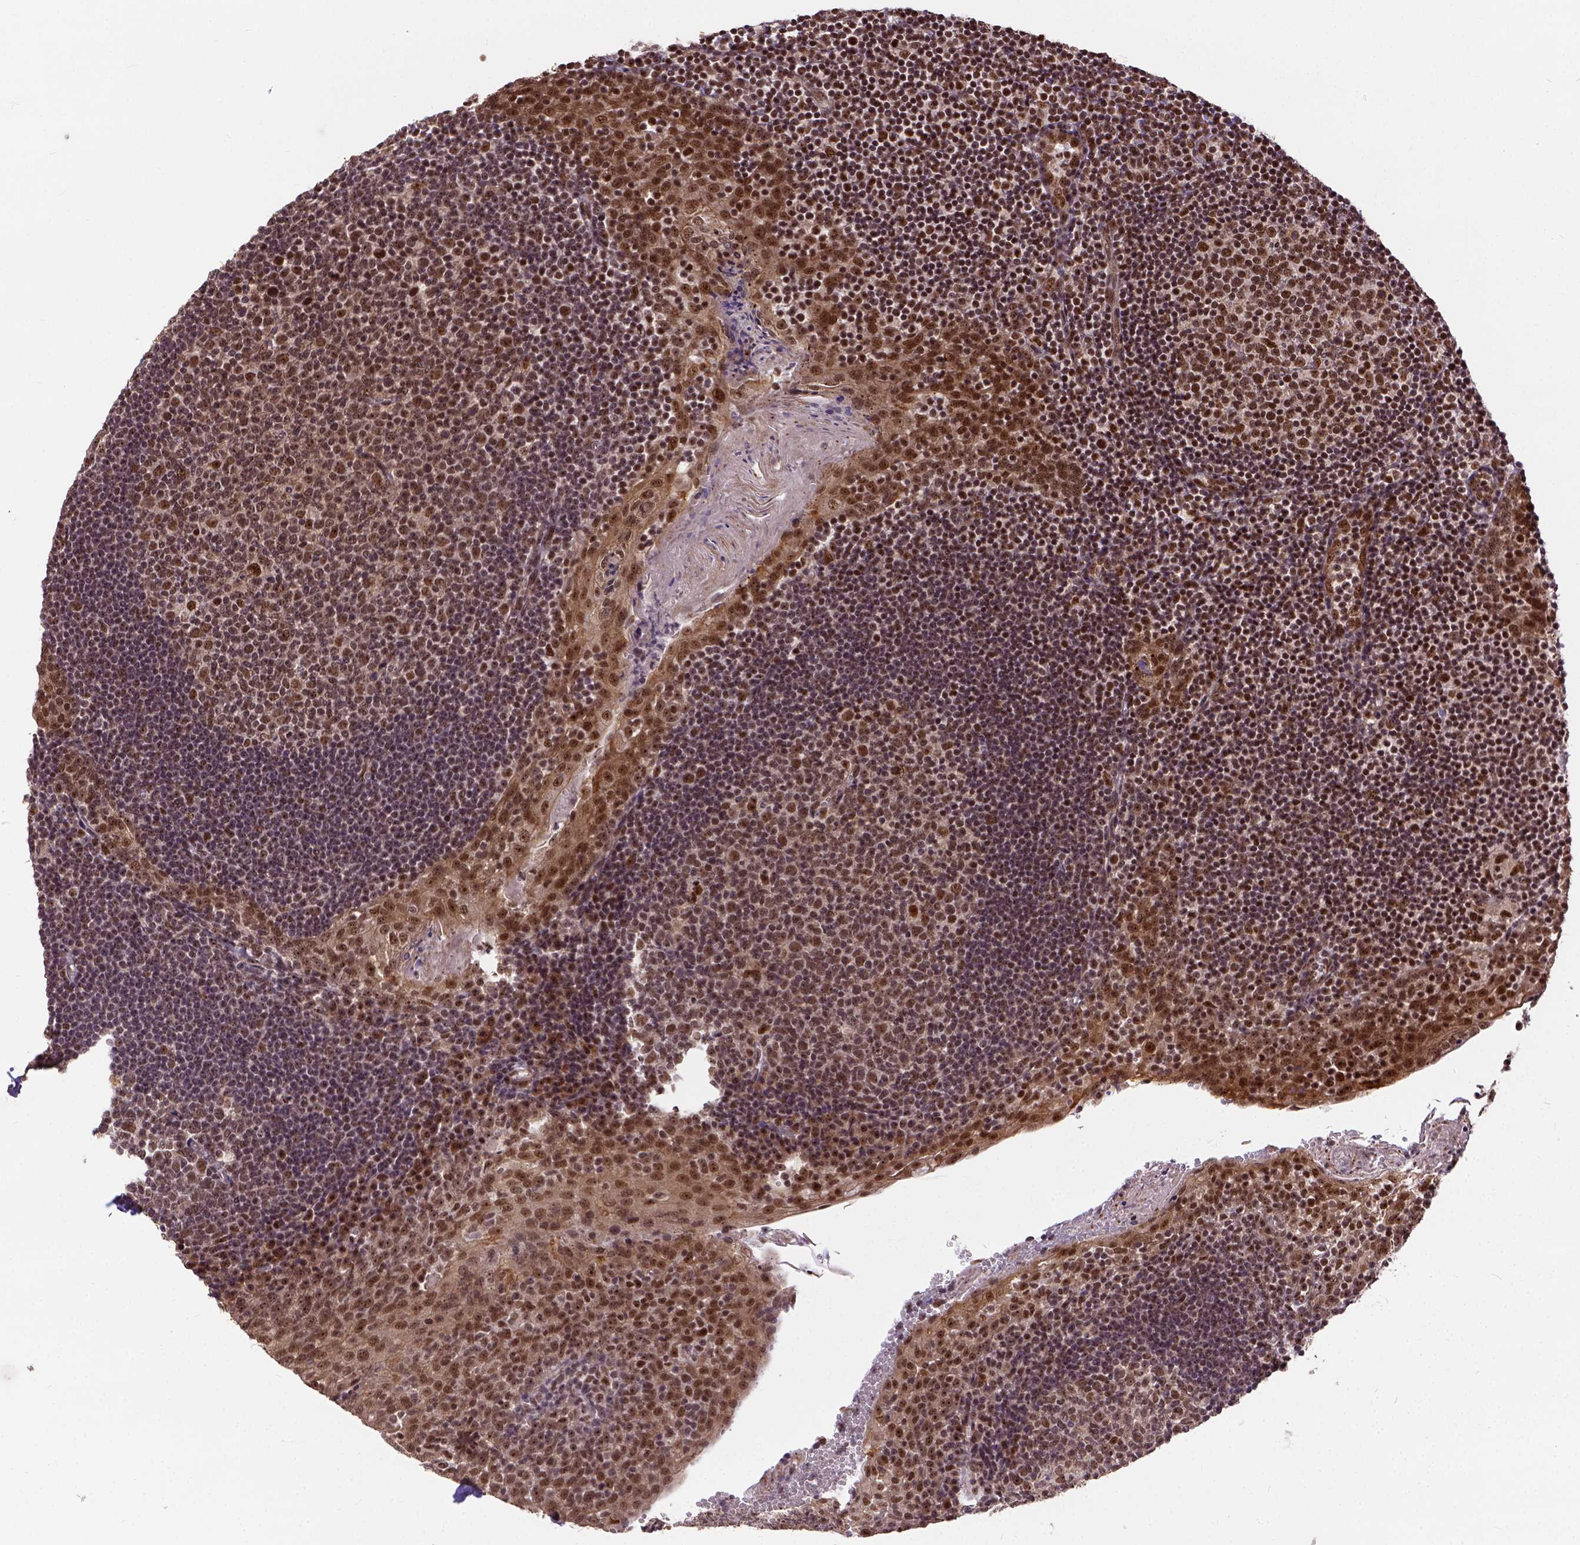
{"staining": {"intensity": "strong", "quantity": ">75%", "location": "nuclear"}, "tissue": "lymph node", "cell_type": "Germinal center cells", "image_type": "normal", "snomed": [{"axis": "morphology", "description": "Normal tissue, NOS"}, {"axis": "topography", "description": "Lymph node"}], "caption": "This micrograph demonstrates unremarkable lymph node stained with immunohistochemistry to label a protein in brown. The nuclear of germinal center cells show strong positivity for the protein. Nuclei are counter-stained blue.", "gene": "NACC1", "patient": {"sex": "female", "age": 21}}